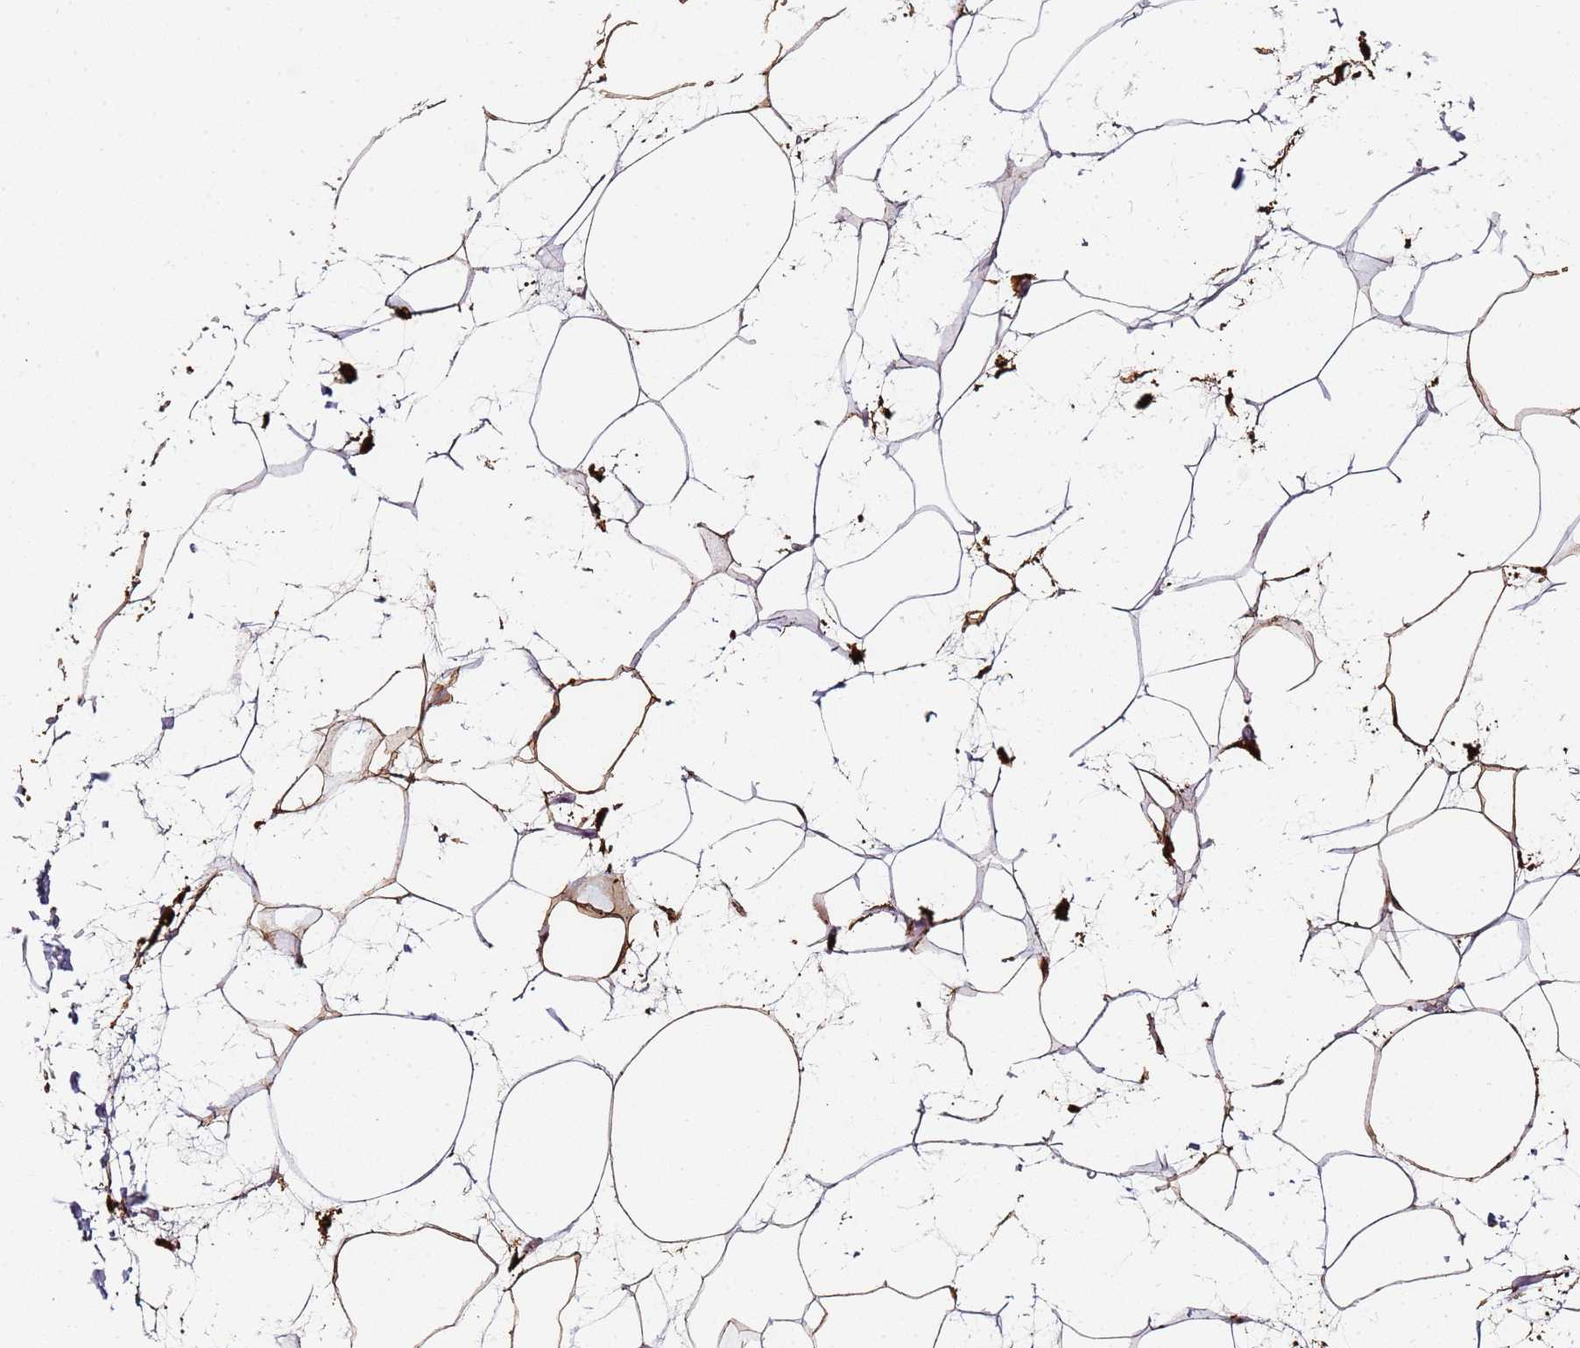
{"staining": {"intensity": "moderate", "quantity": ">75%", "location": "cytoplasmic/membranous"}, "tissue": "adipose tissue", "cell_type": "Adipocytes", "image_type": "normal", "snomed": [{"axis": "morphology", "description": "Normal tissue, NOS"}, {"axis": "topography", "description": "Adipose tissue"}], "caption": "IHC of normal human adipose tissue exhibits medium levels of moderate cytoplasmic/membranous staining in approximately >75% of adipocytes. The staining was performed using DAB (3,3'-diaminobenzidine) to visualize the protein expression in brown, while the nuclei were stained in blue with hematoxylin (Magnification: 20x).", "gene": "S100A4", "patient": {"sex": "female", "age": 37}}